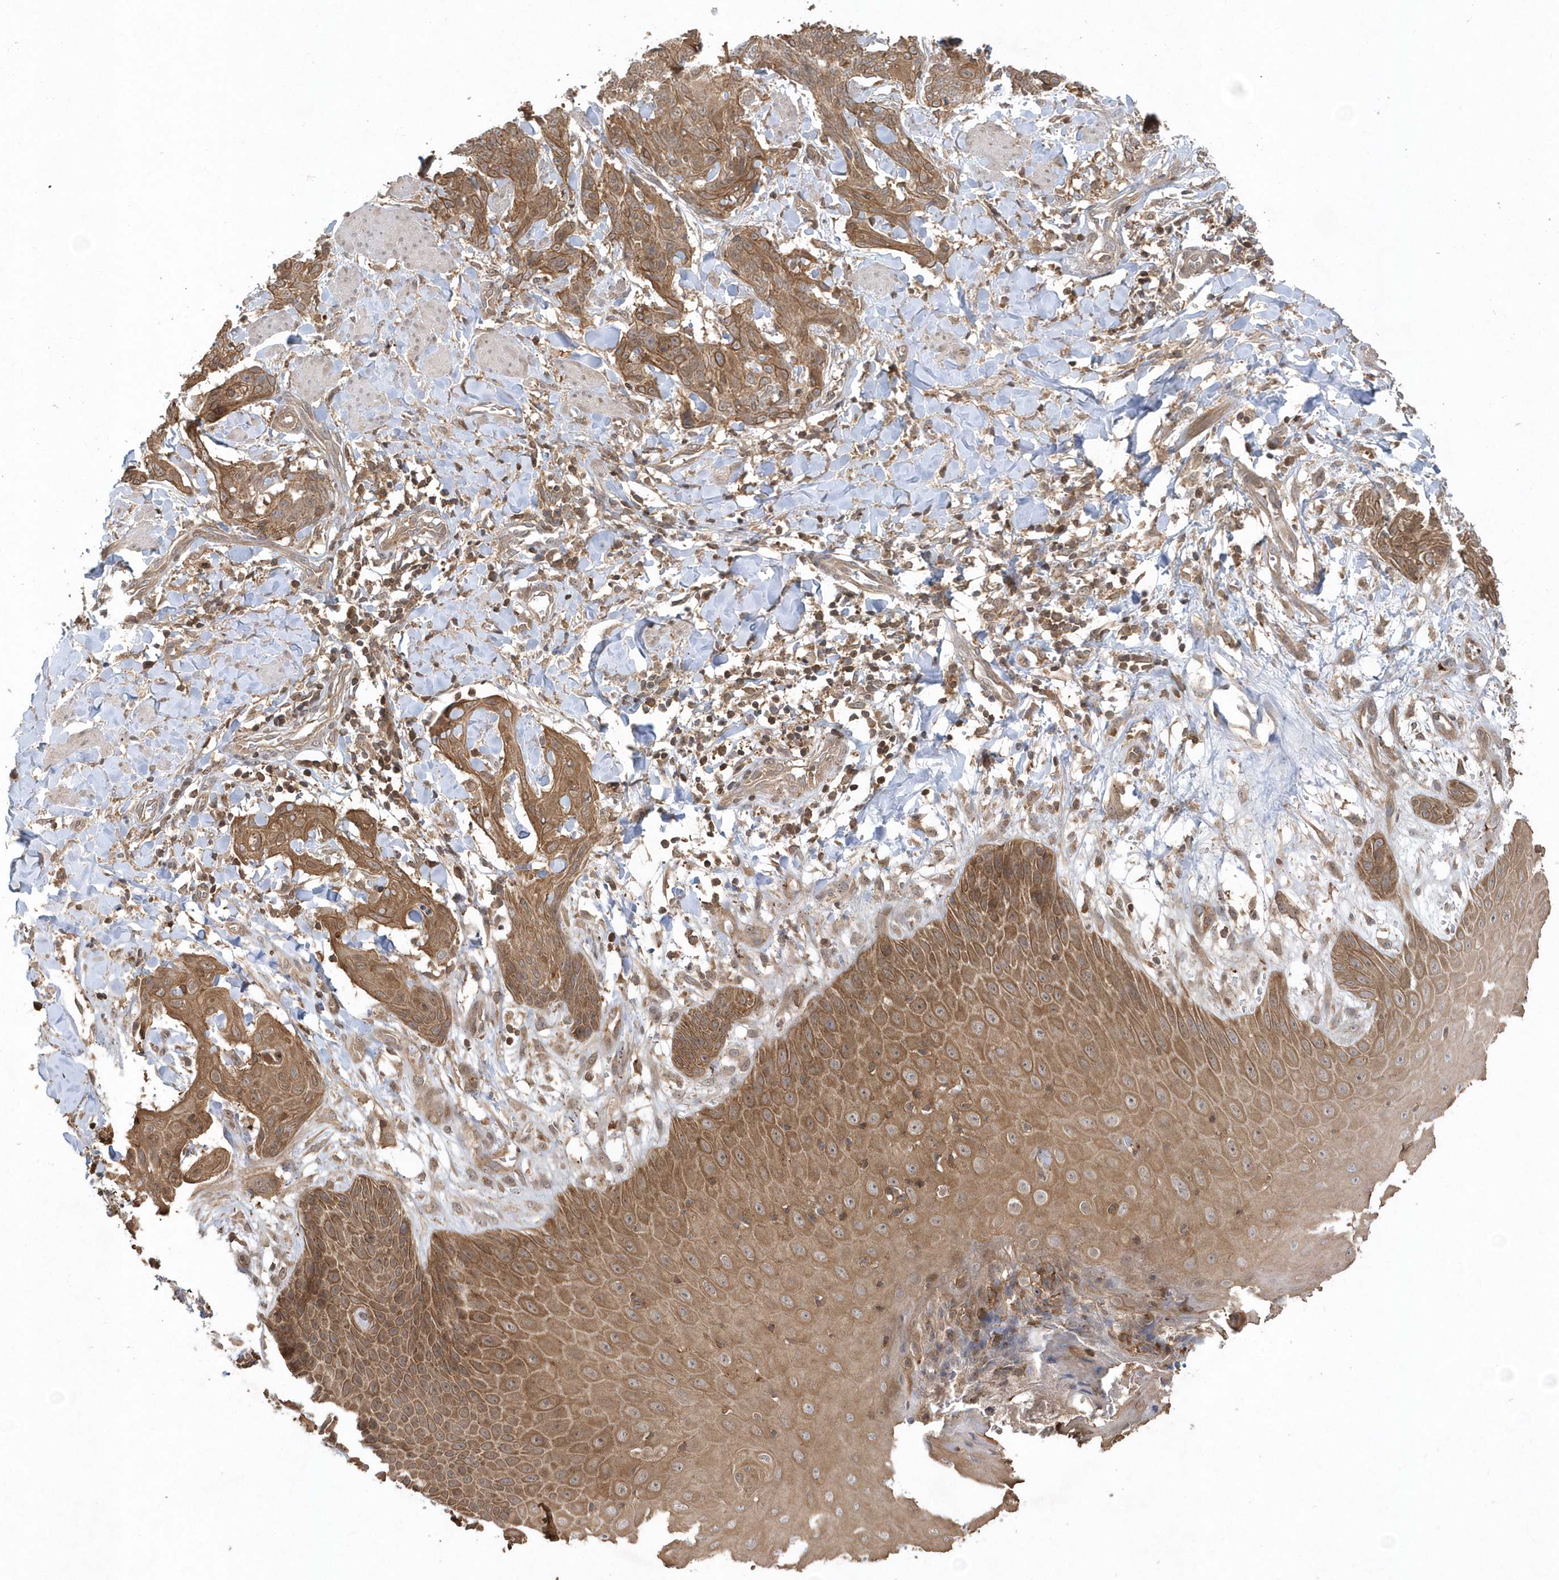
{"staining": {"intensity": "moderate", "quantity": ">75%", "location": "cytoplasmic/membranous"}, "tissue": "skin cancer", "cell_type": "Tumor cells", "image_type": "cancer", "snomed": [{"axis": "morphology", "description": "Squamous cell carcinoma, NOS"}, {"axis": "topography", "description": "Skin"}, {"axis": "topography", "description": "Vulva"}], "caption": "This image reveals immunohistochemistry staining of squamous cell carcinoma (skin), with medium moderate cytoplasmic/membranous positivity in about >75% of tumor cells.", "gene": "ACYP1", "patient": {"sex": "female", "age": 85}}